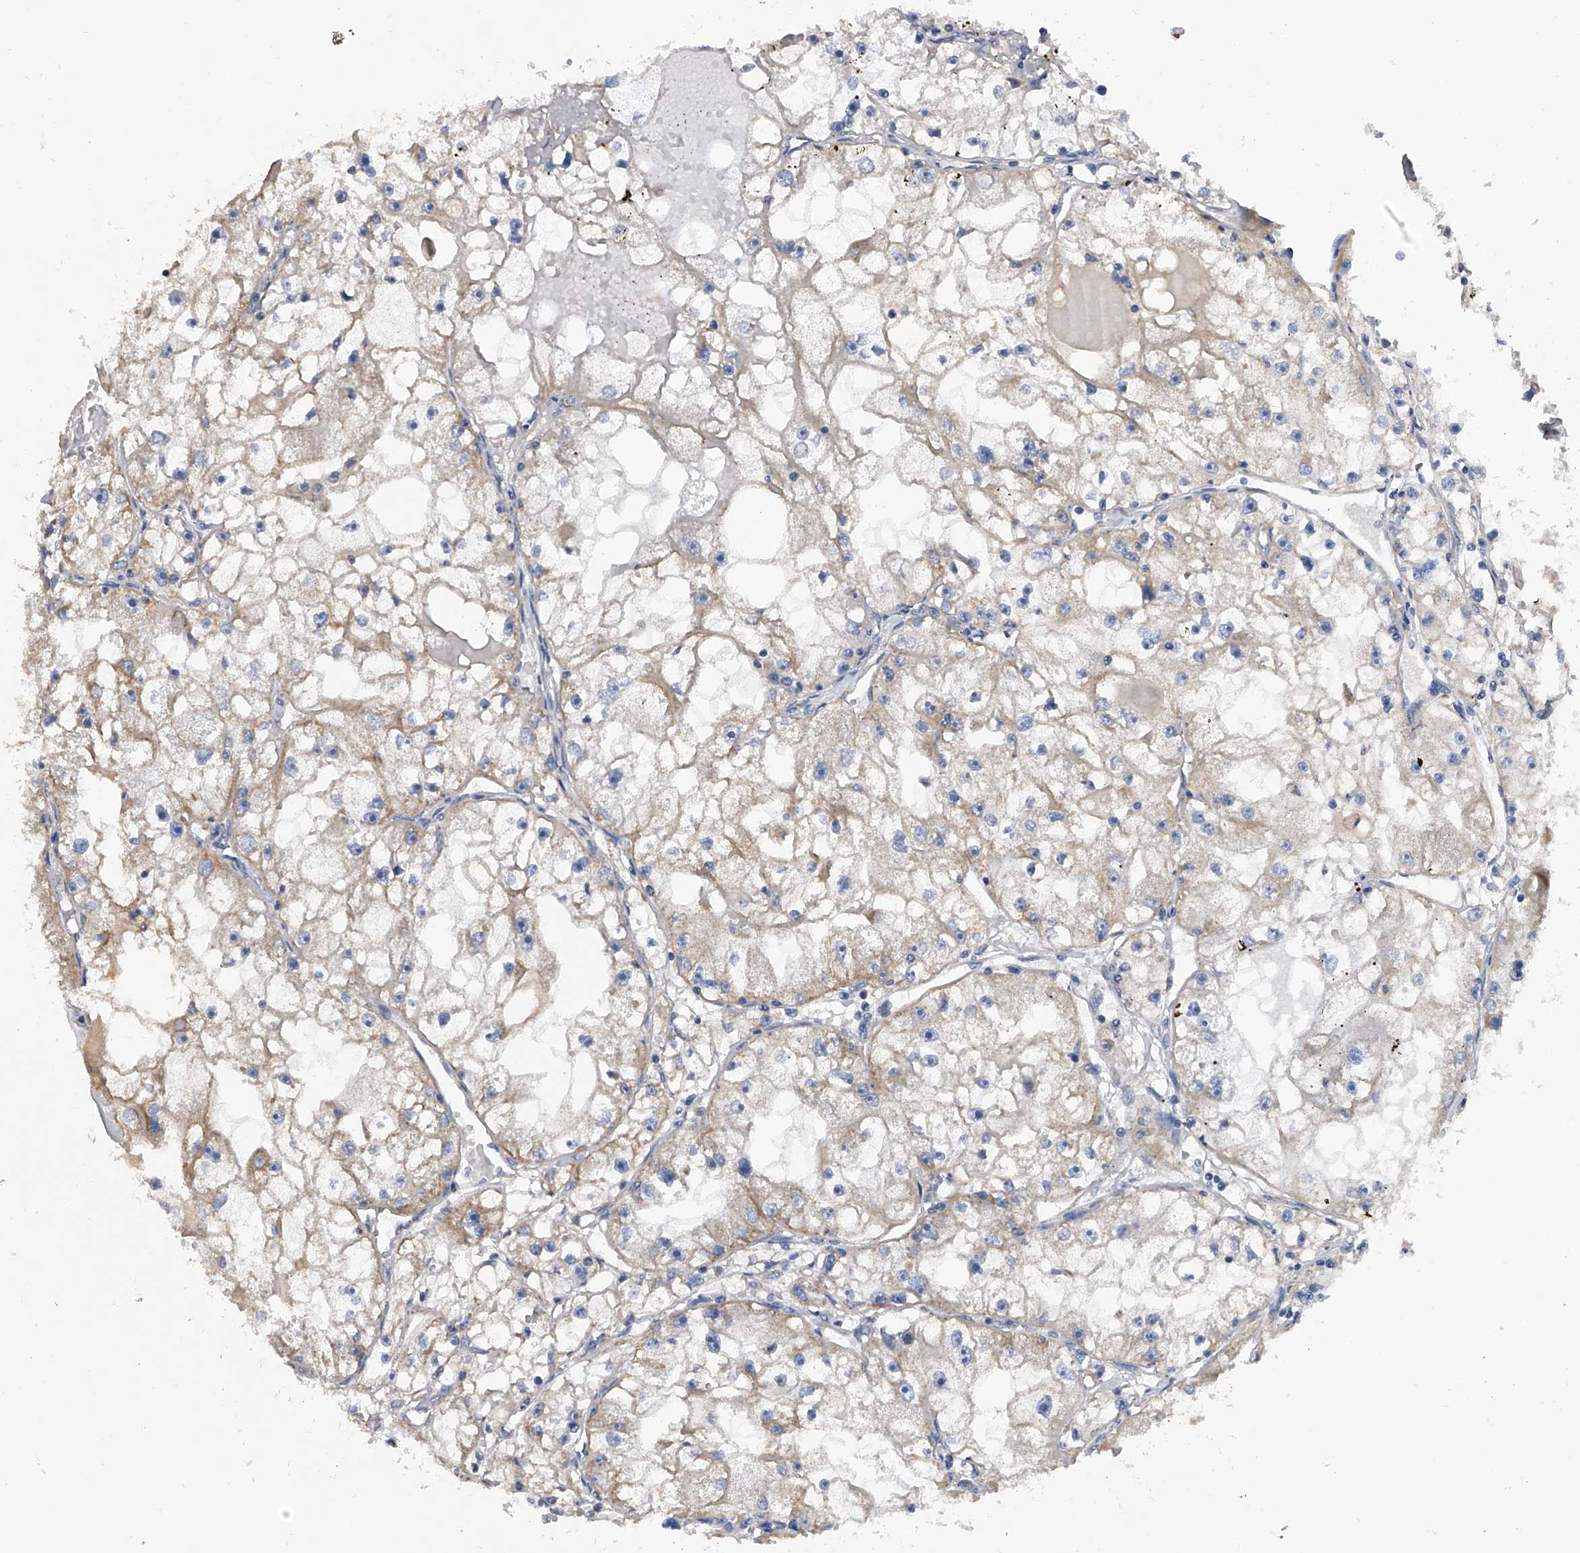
{"staining": {"intensity": "moderate", "quantity": "<25%", "location": "cytoplasmic/membranous"}, "tissue": "renal cancer", "cell_type": "Tumor cells", "image_type": "cancer", "snomed": [{"axis": "morphology", "description": "Adenocarcinoma, NOS"}, {"axis": "topography", "description": "Kidney"}], "caption": "Moderate cytoplasmic/membranous expression is identified in approximately <25% of tumor cells in adenocarcinoma (renal).", "gene": "MRPL28", "patient": {"sex": "male", "age": 56}}